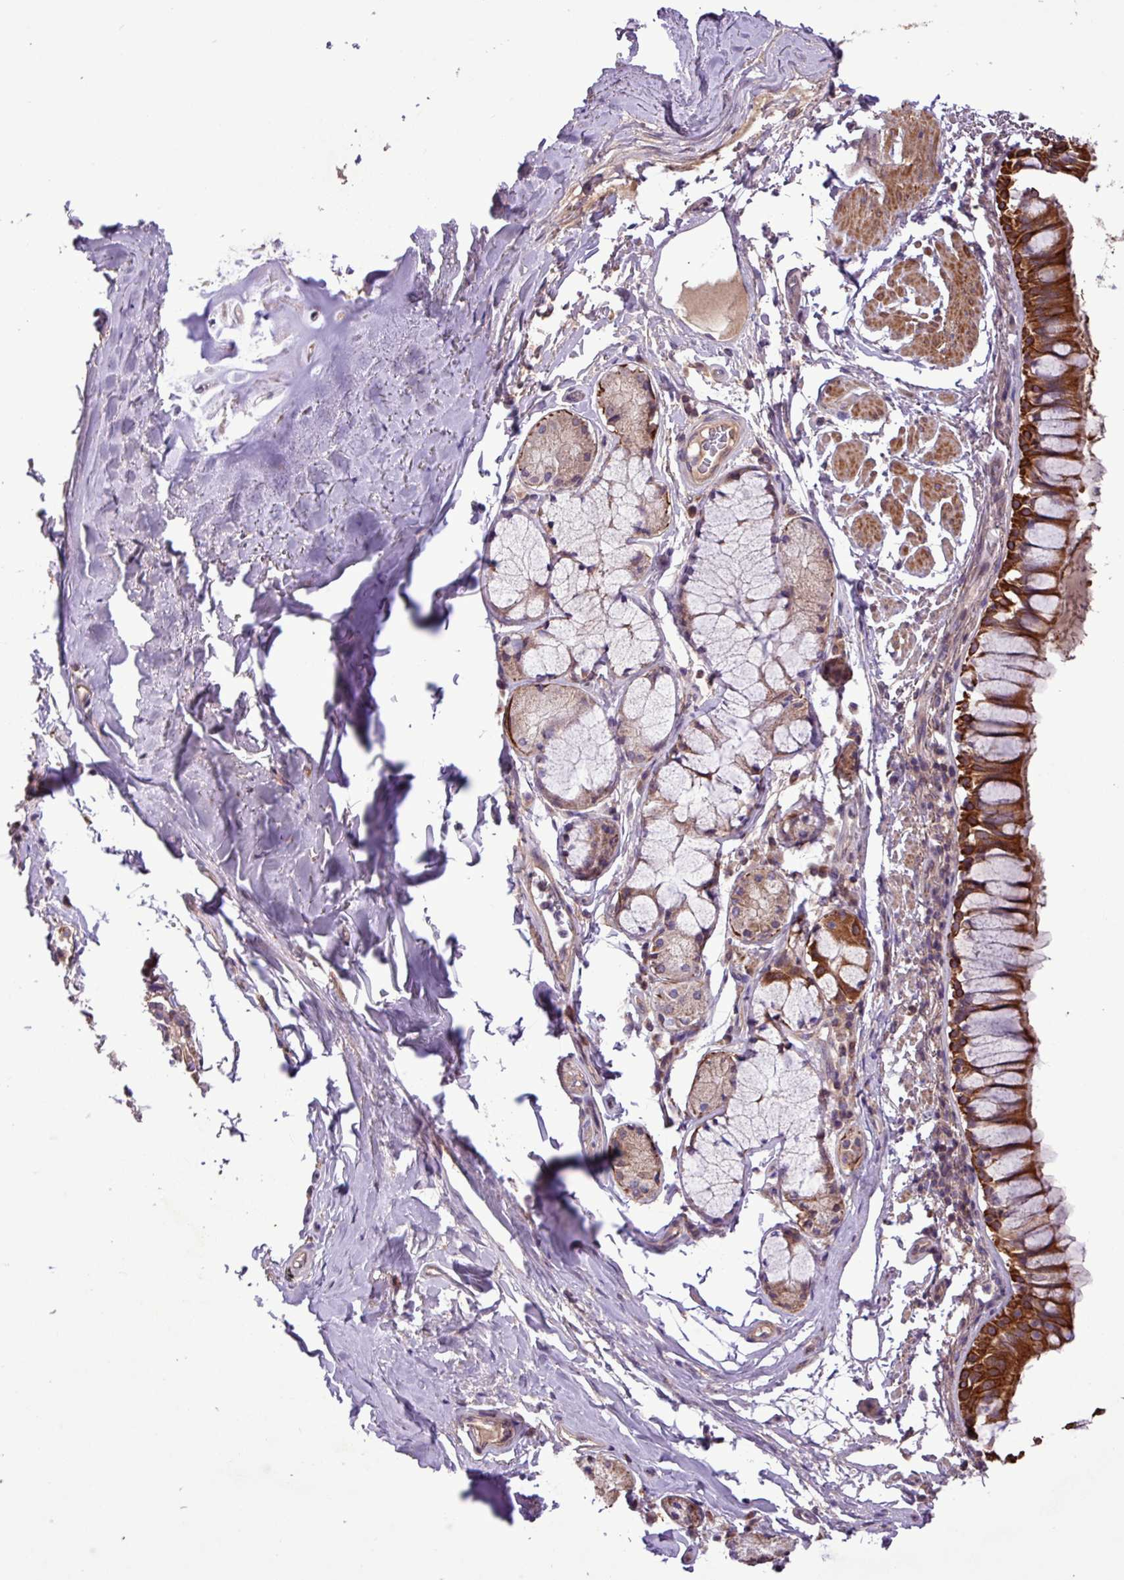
{"staining": {"intensity": "strong", "quantity": ">75%", "location": "cytoplasmic/membranous"}, "tissue": "bronchus", "cell_type": "Respiratory epithelial cells", "image_type": "normal", "snomed": [{"axis": "morphology", "description": "Normal tissue, NOS"}, {"axis": "topography", "description": "Bronchus"}], "caption": "A high-resolution photomicrograph shows immunohistochemistry (IHC) staining of unremarkable bronchus, which exhibits strong cytoplasmic/membranous staining in about >75% of respiratory epithelial cells. The staining was performed using DAB (3,3'-diaminobenzidine) to visualize the protein expression in brown, while the nuclei were stained in blue with hematoxylin (Magnification: 20x).", "gene": "TIMM10B", "patient": {"sex": "male", "age": 70}}